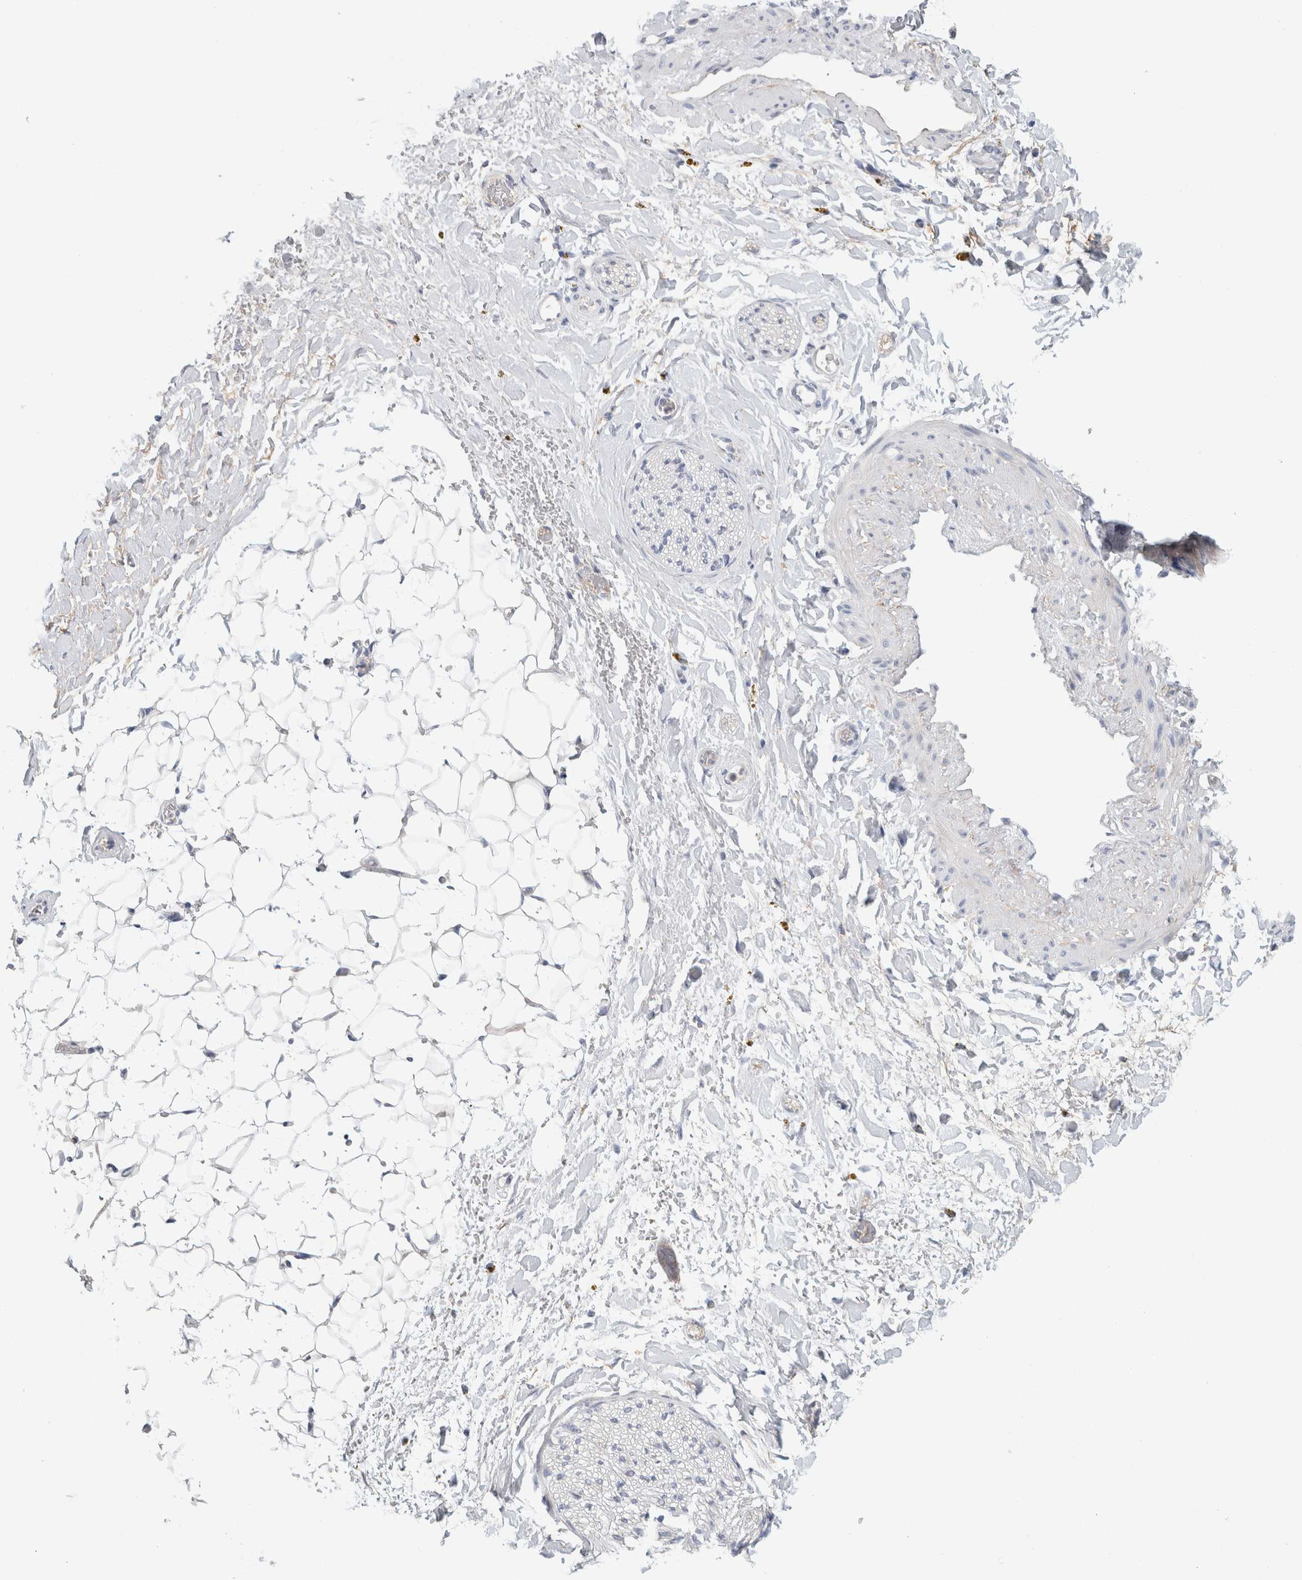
{"staining": {"intensity": "negative", "quantity": "none", "location": "none"}, "tissue": "adipose tissue", "cell_type": "Adipocytes", "image_type": "normal", "snomed": [{"axis": "morphology", "description": "Normal tissue, NOS"}, {"axis": "topography", "description": "Kidney"}, {"axis": "topography", "description": "Peripheral nerve tissue"}], "caption": "Adipose tissue was stained to show a protein in brown. There is no significant positivity in adipocytes. (DAB immunohistochemistry with hematoxylin counter stain).", "gene": "CD55", "patient": {"sex": "male", "age": 7}}